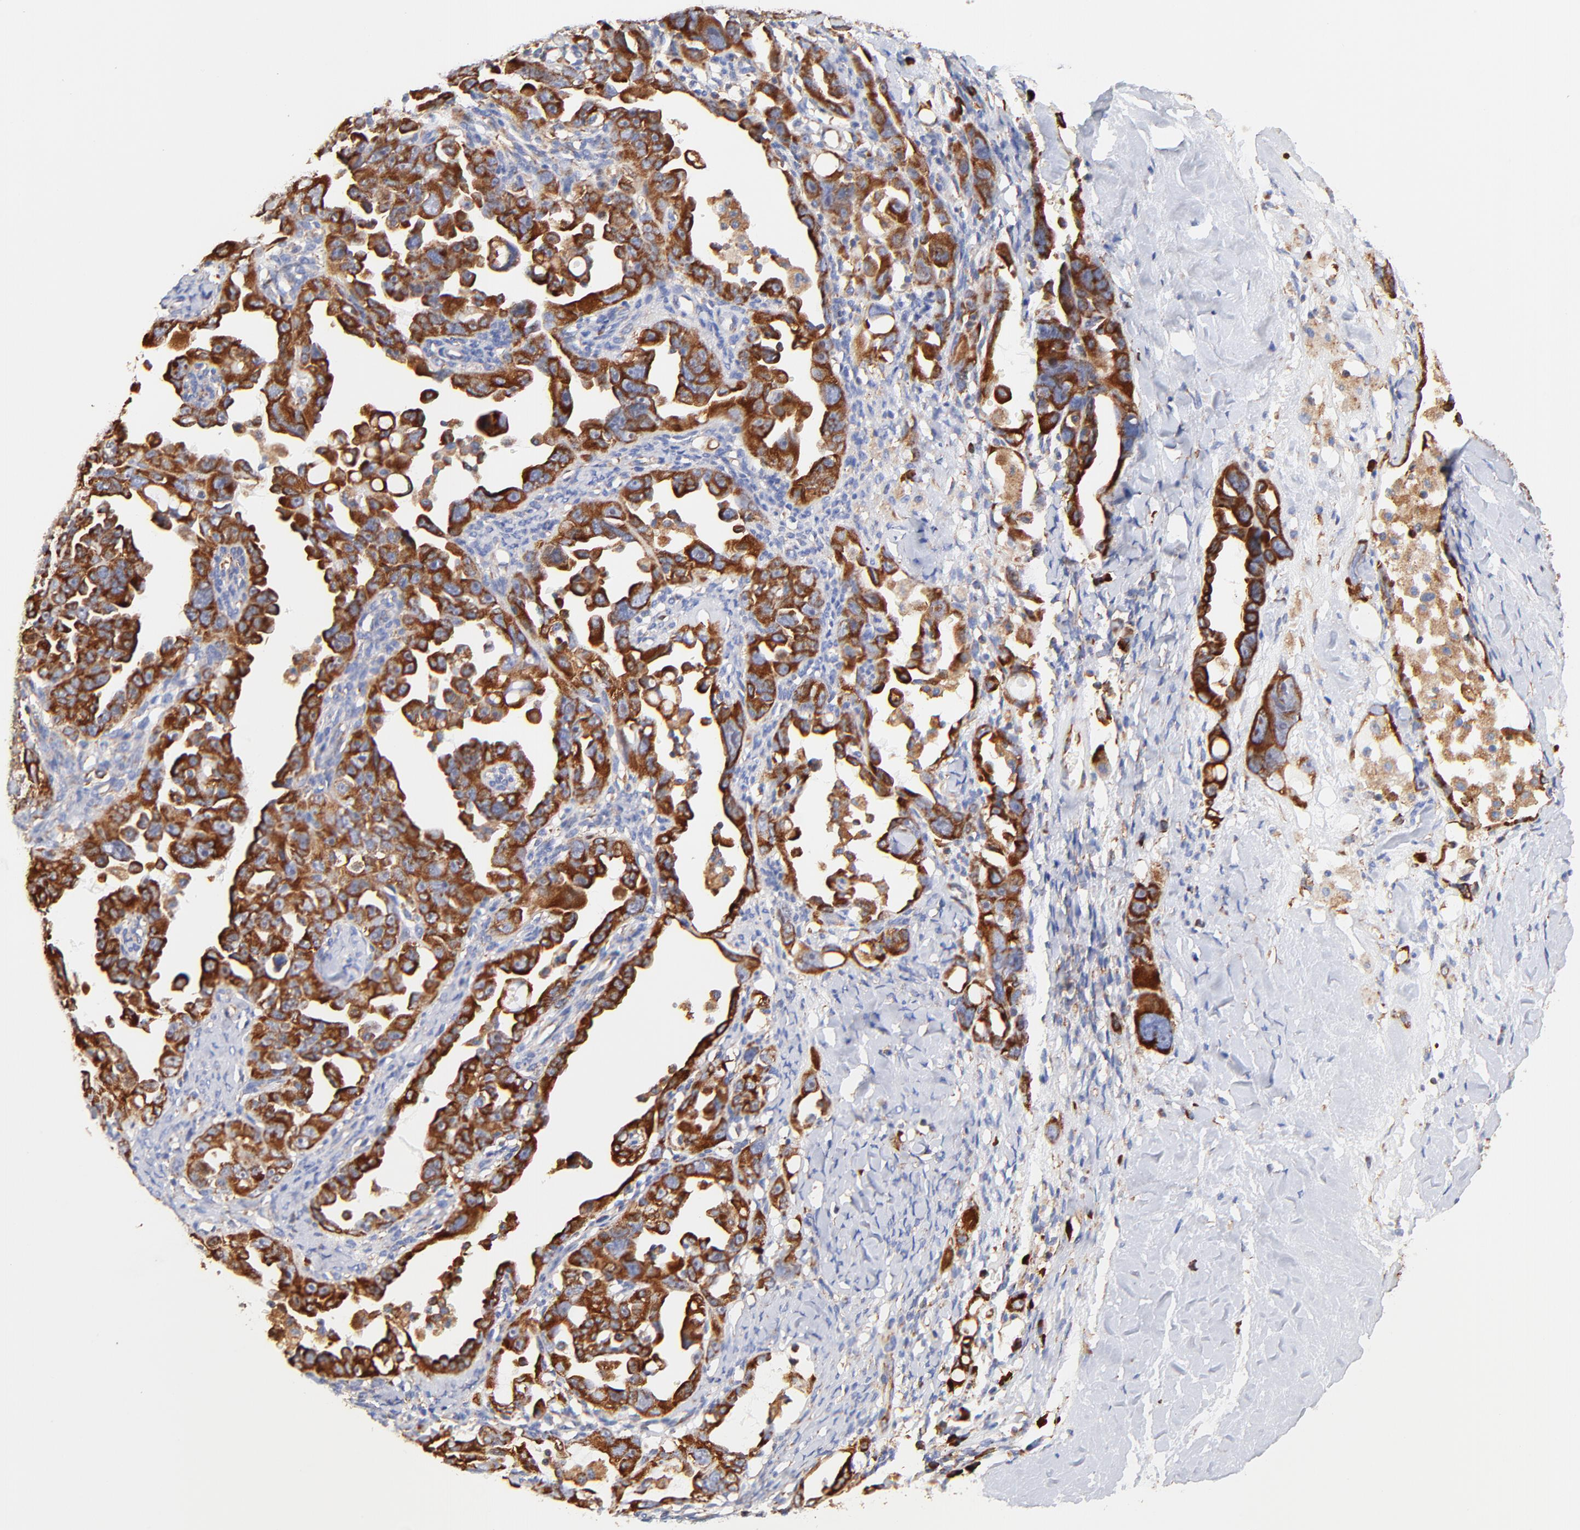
{"staining": {"intensity": "strong", "quantity": ">75%", "location": "cytoplasmic/membranous"}, "tissue": "ovarian cancer", "cell_type": "Tumor cells", "image_type": "cancer", "snomed": [{"axis": "morphology", "description": "Cystadenocarcinoma, serous, NOS"}, {"axis": "topography", "description": "Ovary"}], "caption": "Protein expression analysis of ovarian cancer exhibits strong cytoplasmic/membranous staining in approximately >75% of tumor cells.", "gene": "RPL27", "patient": {"sex": "female", "age": 66}}